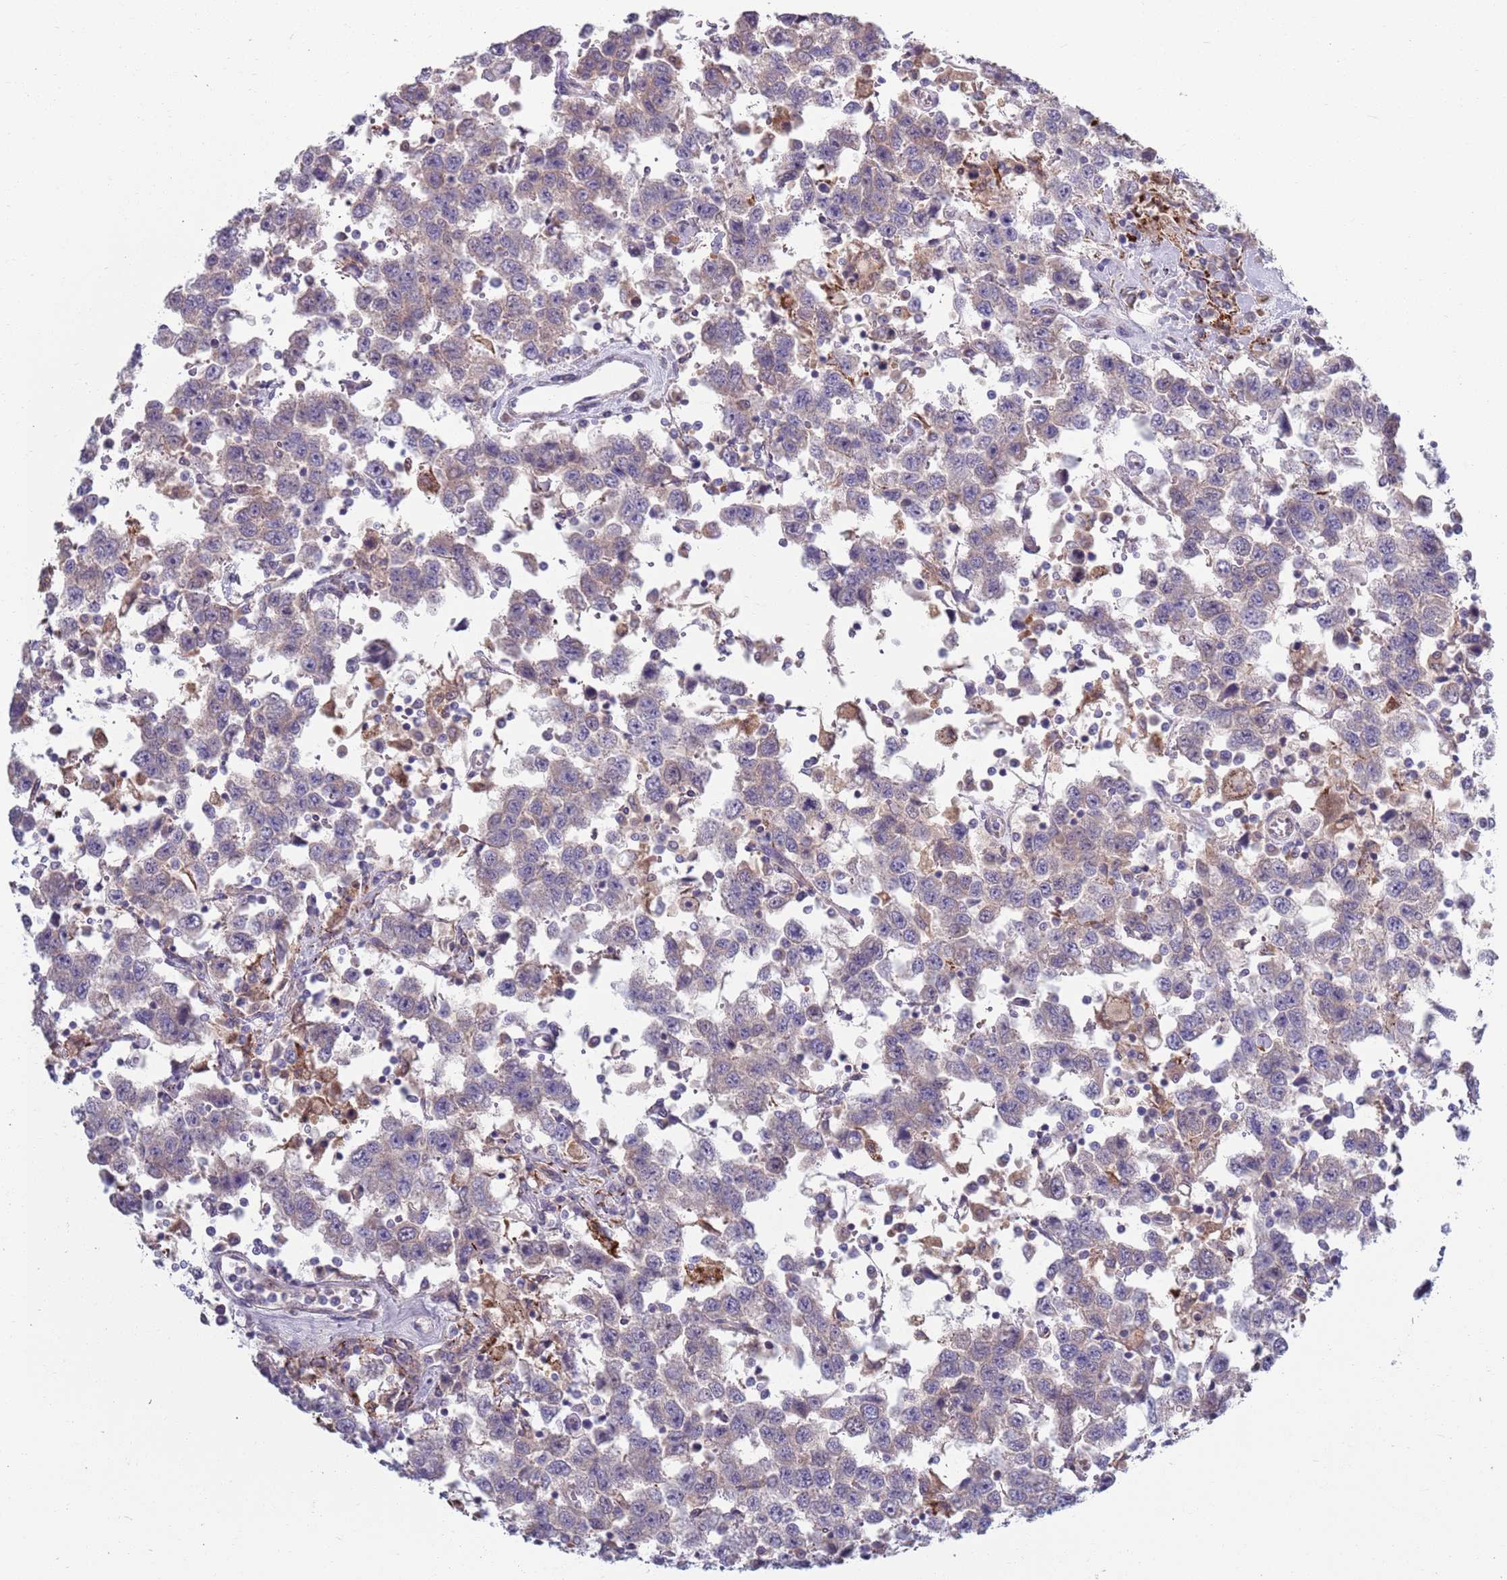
{"staining": {"intensity": "negative", "quantity": "none", "location": "none"}, "tissue": "testis cancer", "cell_type": "Tumor cells", "image_type": "cancer", "snomed": [{"axis": "morphology", "description": "Seminoma, NOS"}, {"axis": "topography", "description": "Testis"}], "caption": "A high-resolution photomicrograph shows IHC staining of testis cancer, which shows no significant positivity in tumor cells.", "gene": "TYW1", "patient": {"sex": "male", "age": 41}}